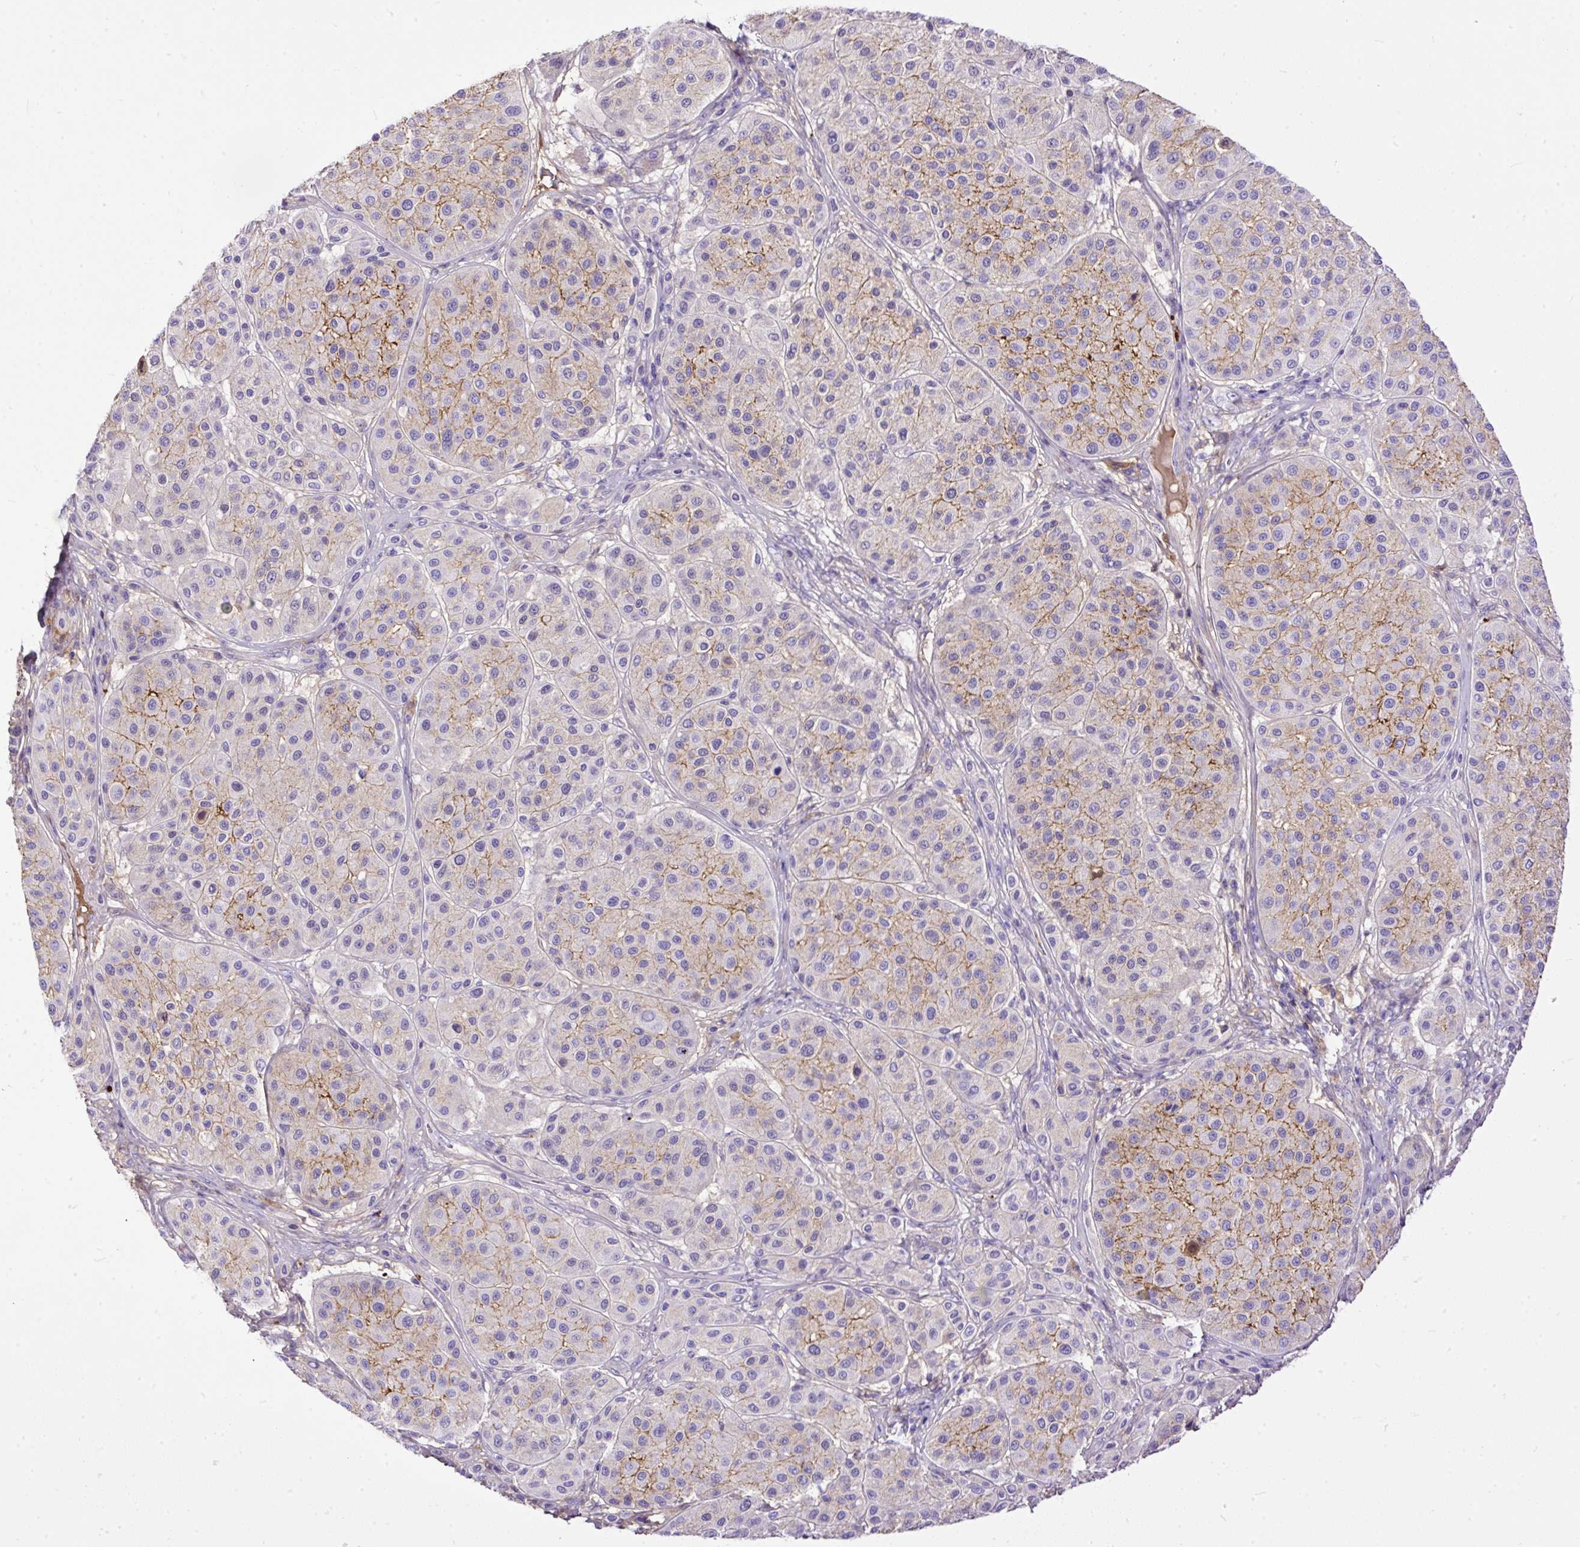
{"staining": {"intensity": "negative", "quantity": "none", "location": "none"}, "tissue": "melanoma", "cell_type": "Tumor cells", "image_type": "cancer", "snomed": [{"axis": "morphology", "description": "Malignant melanoma, Metastatic site"}, {"axis": "topography", "description": "Smooth muscle"}], "caption": "Histopathology image shows no protein expression in tumor cells of malignant melanoma (metastatic site) tissue.", "gene": "CLEC3B", "patient": {"sex": "male", "age": 41}}